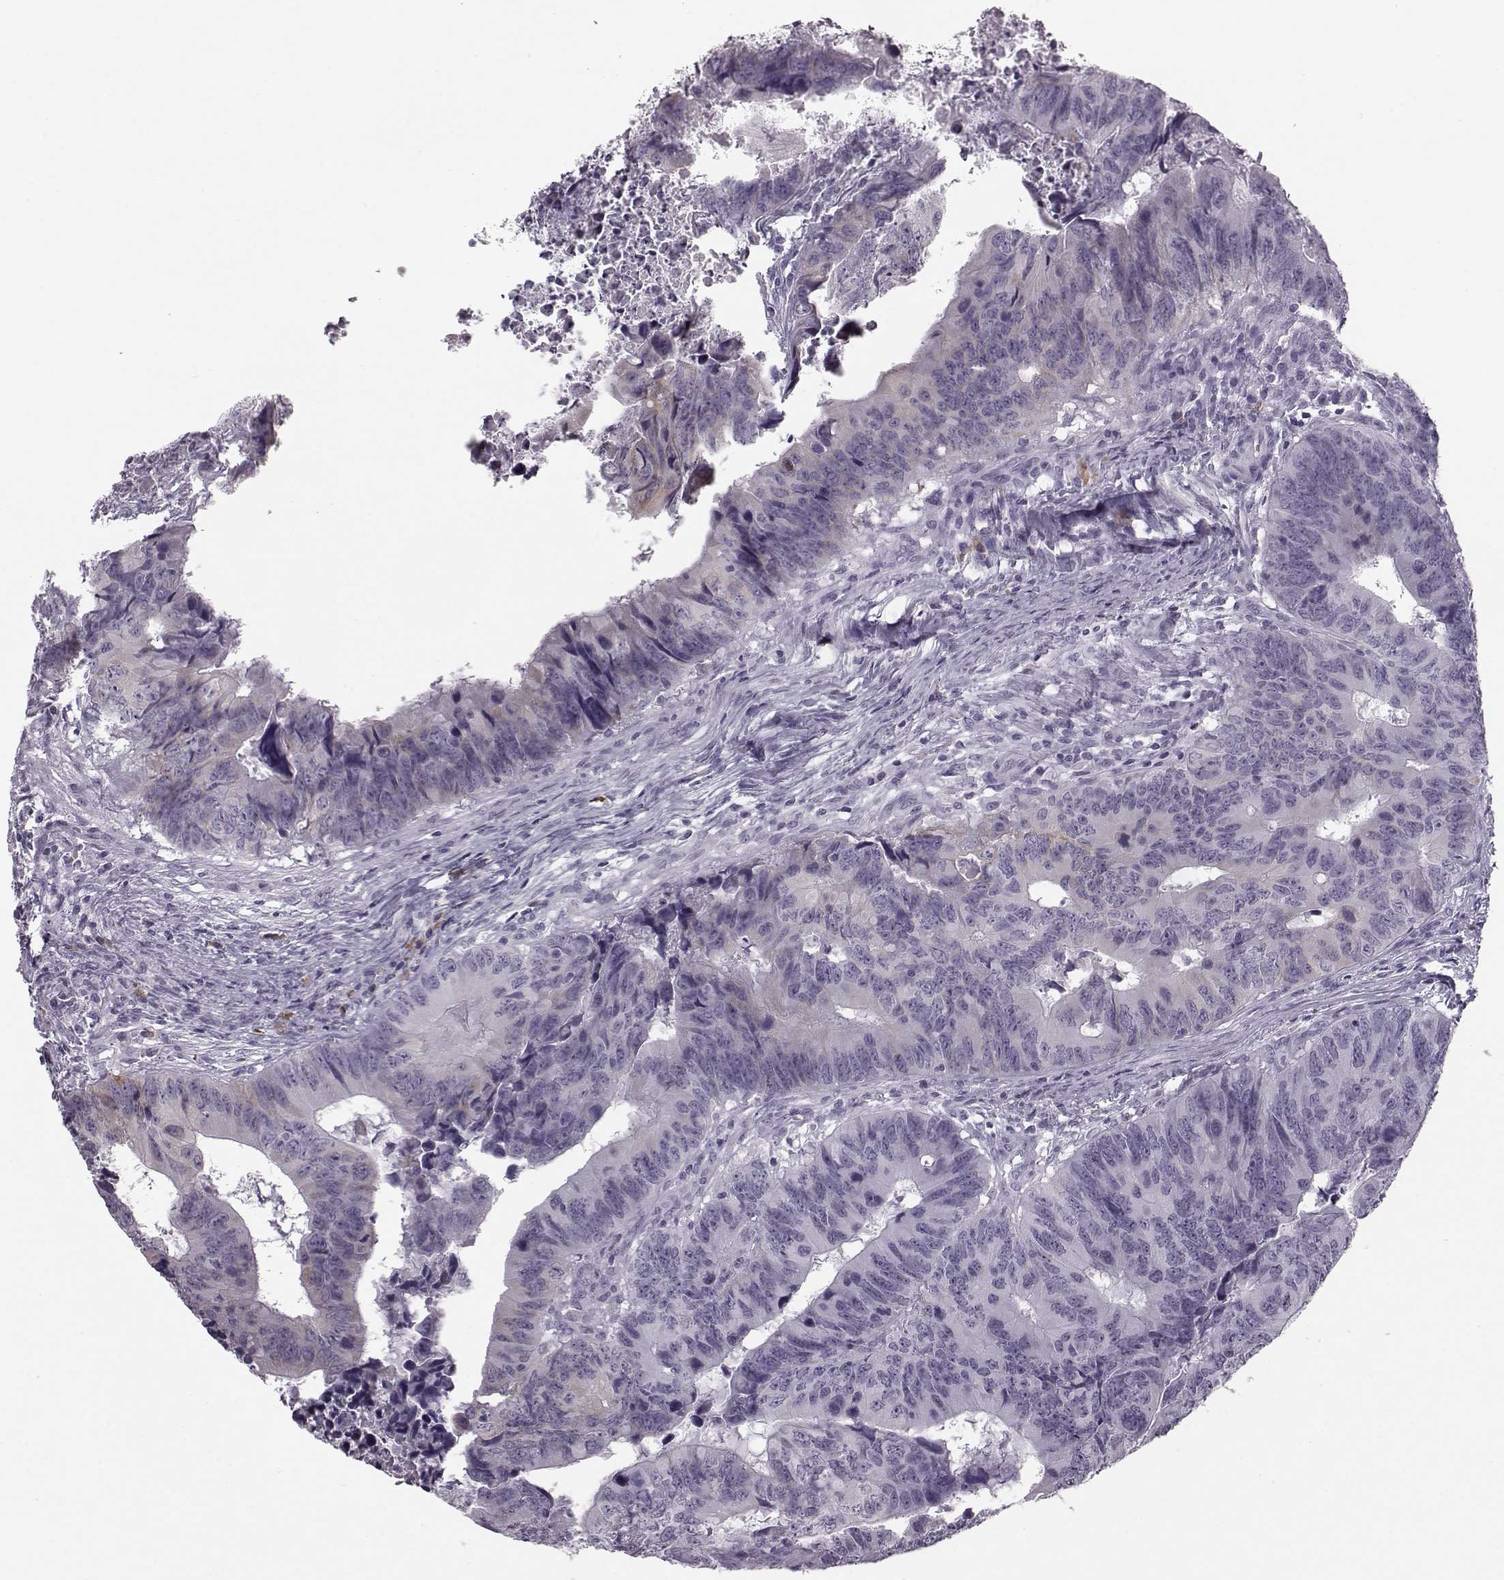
{"staining": {"intensity": "negative", "quantity": "none", "location": "none"}, "tissue": "colorectal cancer", "cell_type": "Tumor cells", "image_type": "cancer", "snomed": [{"axis": "morphology", "description": "Adenocarcinoma, NOS"}, {"axis": "topography", "description": "Colon"}], "caption": "Tumor cells show no significant protein expression in colorectal cancer.", "gene": "JSRP1", "patient": {"sex": "female", "age": 82}}